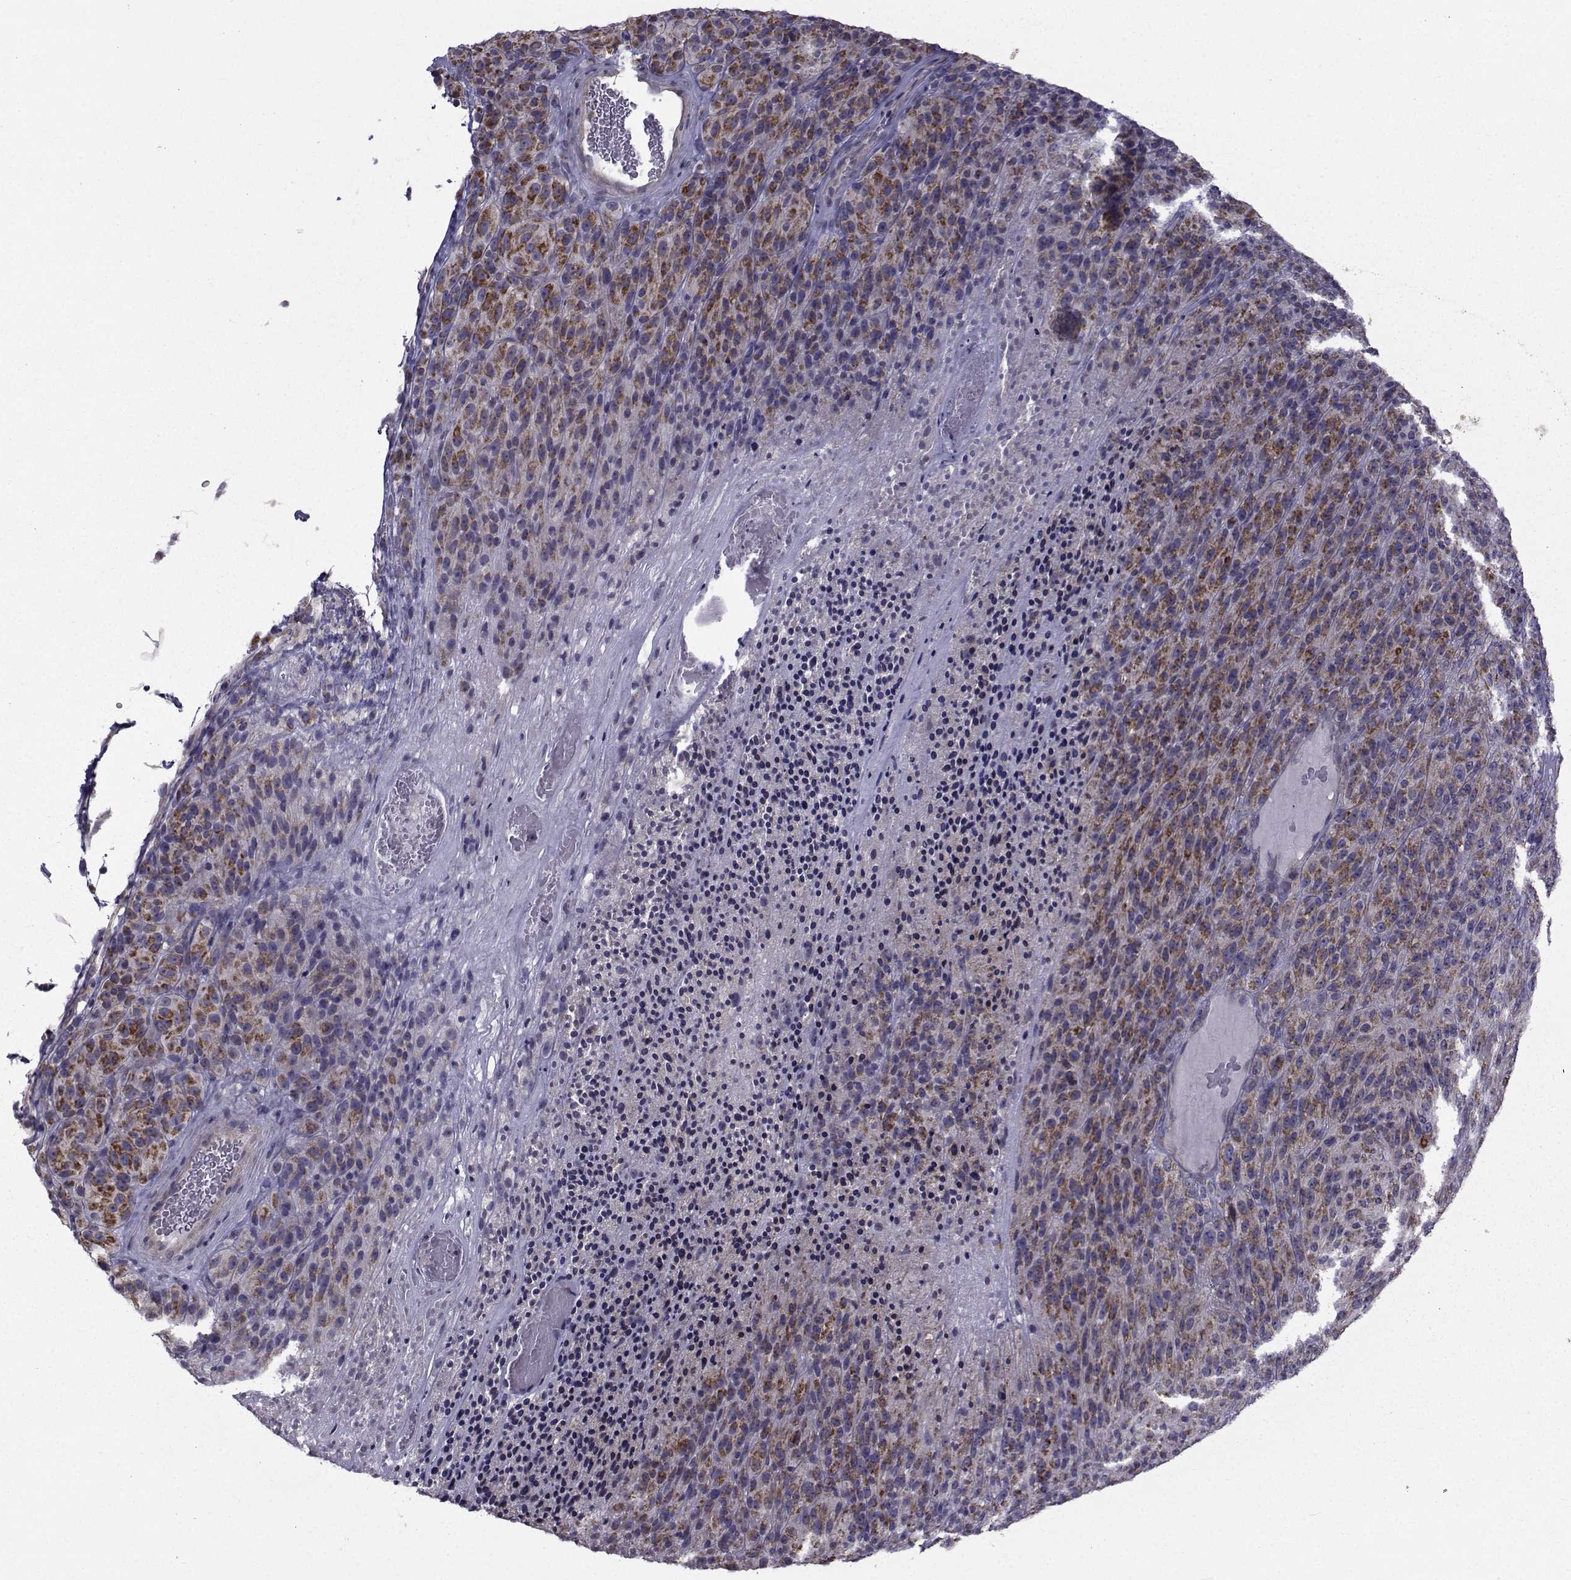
{"staining": {"intensity": "negative", "quantity": "none", "location": "none"}, "tissue": "melanoma", "cell_type": "Tumor cells", "image_type": "cancer", "snomed": [{"axis": "morphology", "description": "Malignant melanoma, Metastatic site"}, {"axis": "topography", "description": "Brain"}], "caption": "The histopathology image displays no significant positivity in tumor cells of malignant melanoma (metastatic site).", "gene": "CFAP74", "patient": {"sex": "female", "age": 56}}